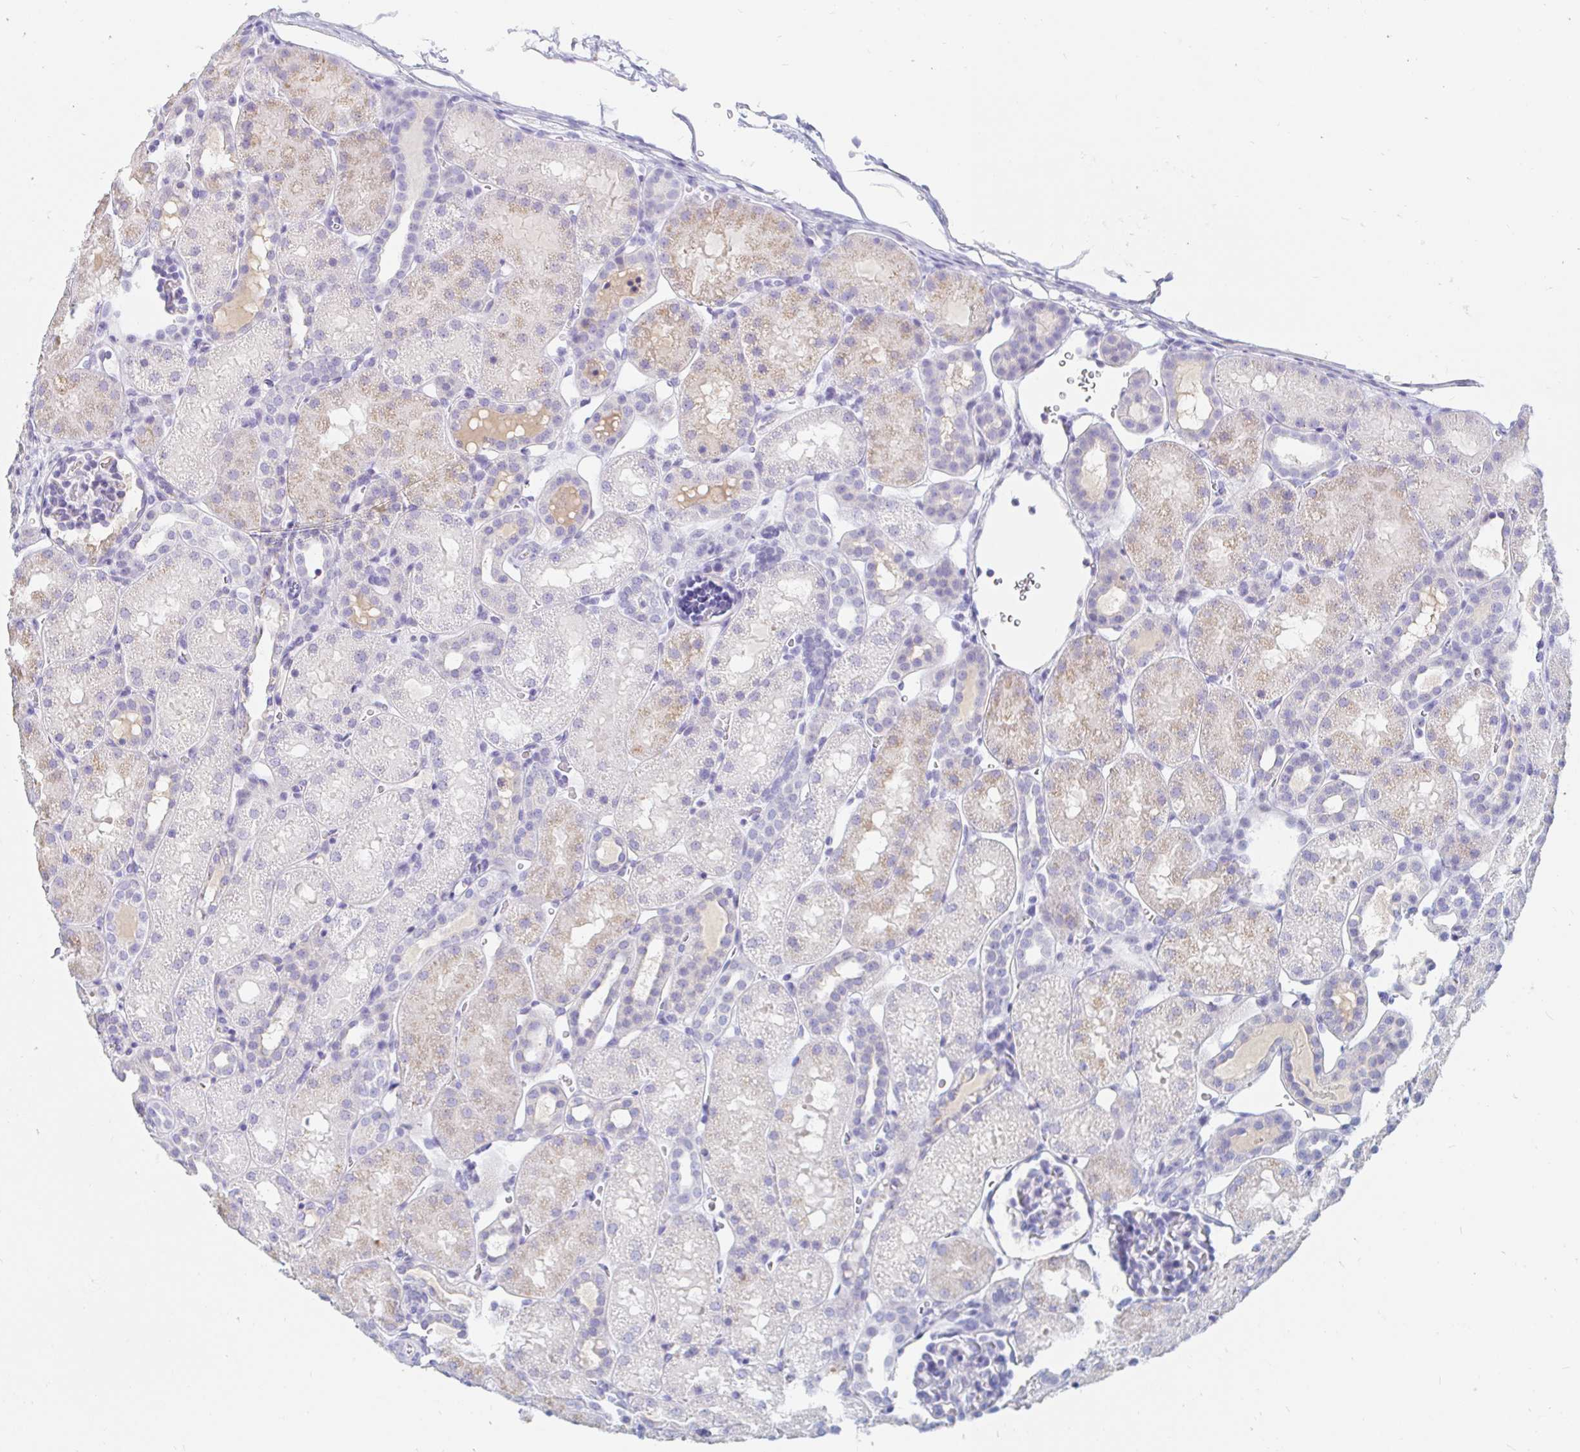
{"staining": {"intensity": "negative", "quantity": "none", "location": "none"}, "tissue": "kidney", "cell_type": "Cells in glomeruli", "image_type": "normal", "snomed": [{"axis": "morphology", "description": "Normal tissue, NOS"}, {"axis": "topography", "description": "Kidney"}], "caption": "Cells in glomeruli show no significant expression in benign kidney. (IHC, brightfield microscopy, high magnification).", "gene": "TEX44", "patient": {"sex": "male", "age": 2}}